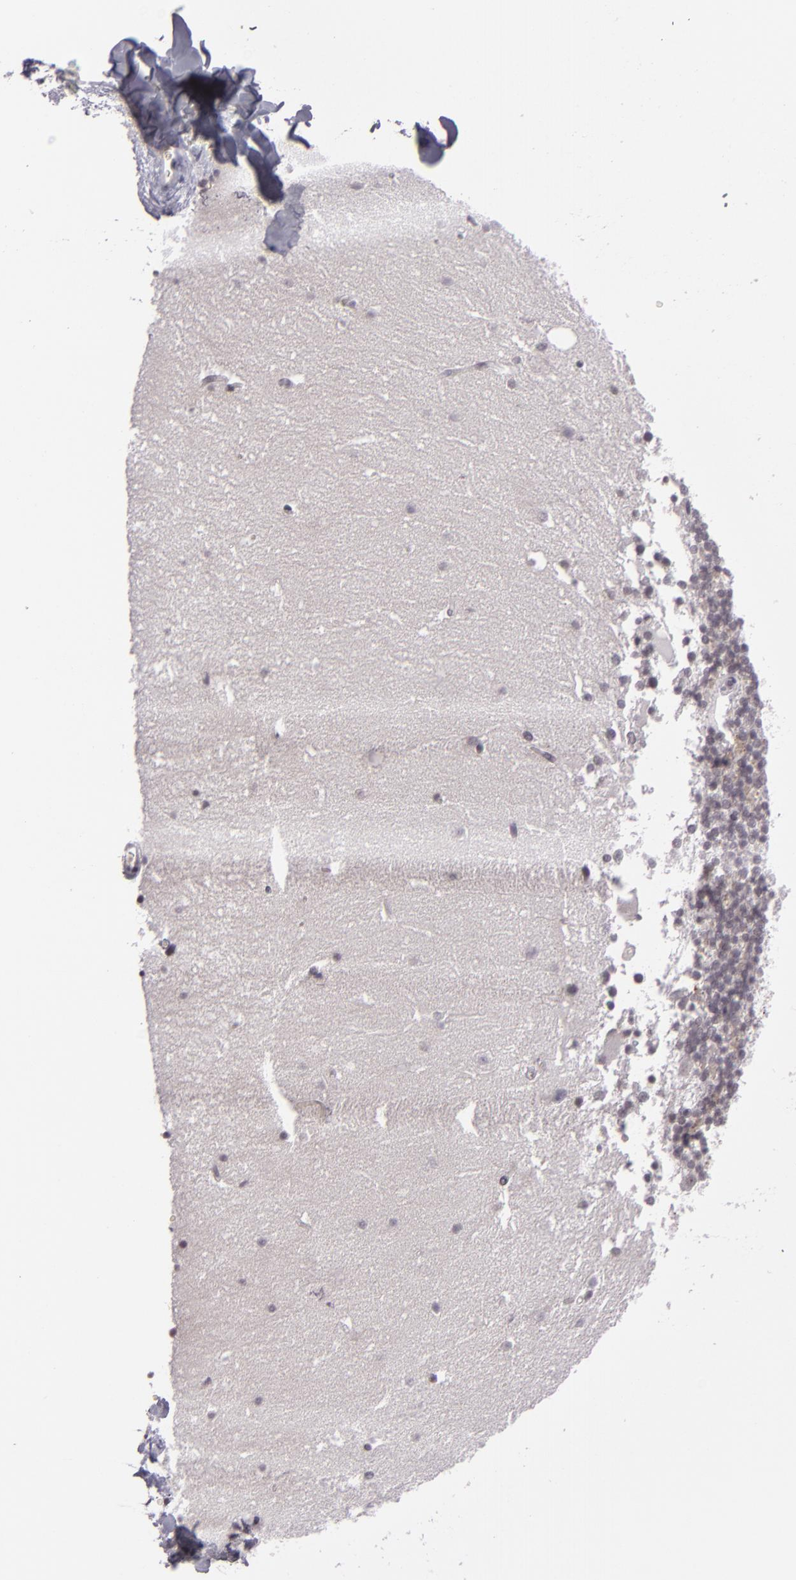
{"staining": {"intensity": "negative", "quantity": "none", "location": "none"}, "tissue": "cerebellum", "cell_type": "Cells in granular layer", "image_type": "normal", "snomed": [{"axis": "morphology", "description": "Normal tissue, NOS"}, {"axis": "topography", "description": "Cerebellum"}], "caption": "Immunohistochemical staining of normal human cerebellum demonstrates no significant positivity in cells in granular layer.", "gene": "ZNF205", "patient": {"sex": "female", "age": 19}}